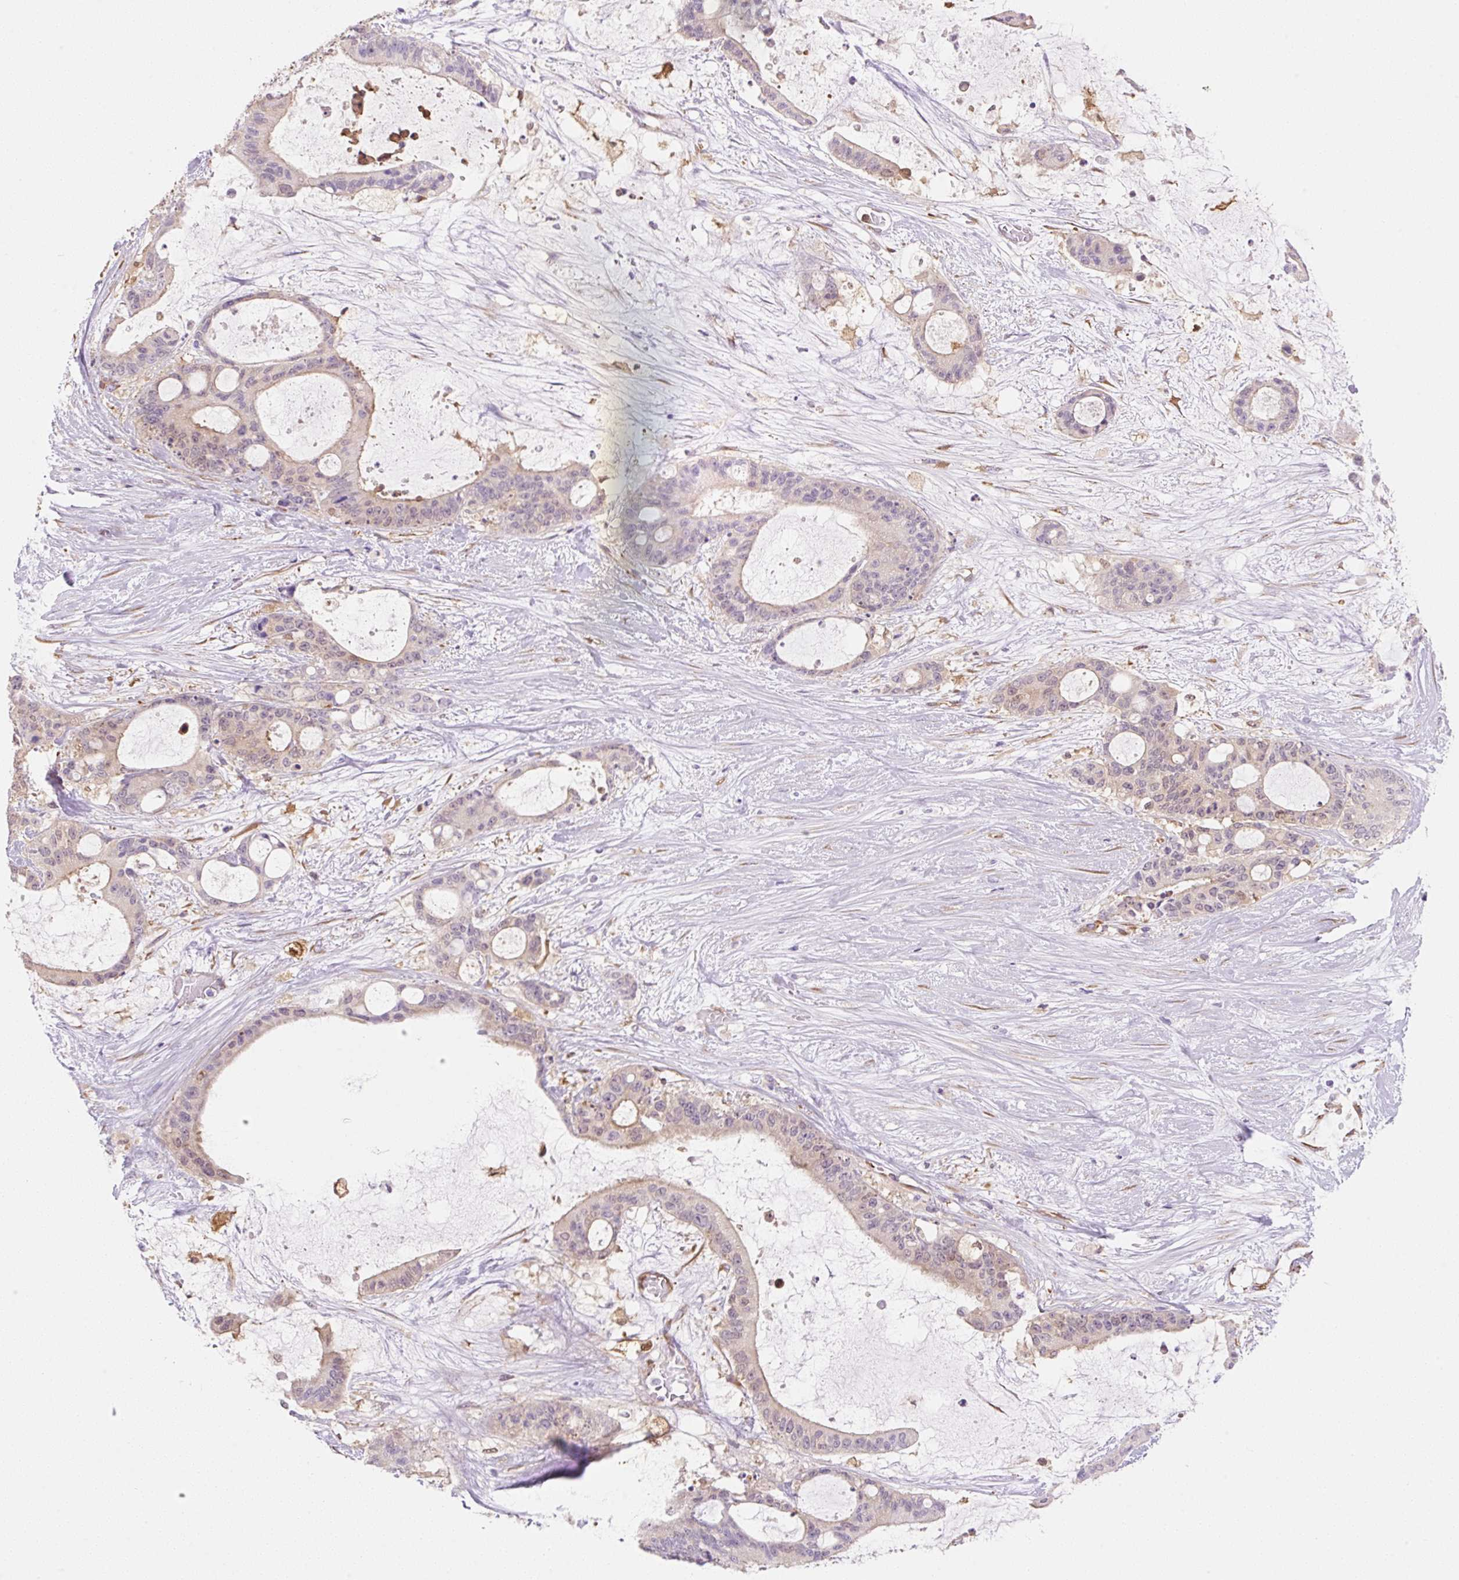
{"staining": {"intensity": "weak", "quantity": "<25%", "location": "nuclear"}, "tissue": "liver cancer", "cell_type": "Tumor cells", "image_type": "cancer", "snomed": [{"axis": "morphology", "description": "Normal tissue, NOS"}, {"axis": "morphology", "description": "Cholangiocarcinoma"}, {"axis": "topography", "description": "Liver"}, {"axis": "topography", "description": "Peripheral nerve tissue"}], "caption": "Immunohistochemistry photomicrograph of neoplastic tissue: human liver cholangiocarcinoma stained with DAB (3,3'-diaminobenzidine) reveals no significant protein expression in tumor cells.", "gene": "FABP5", "patient": {"sex": "female", "age": 73}}